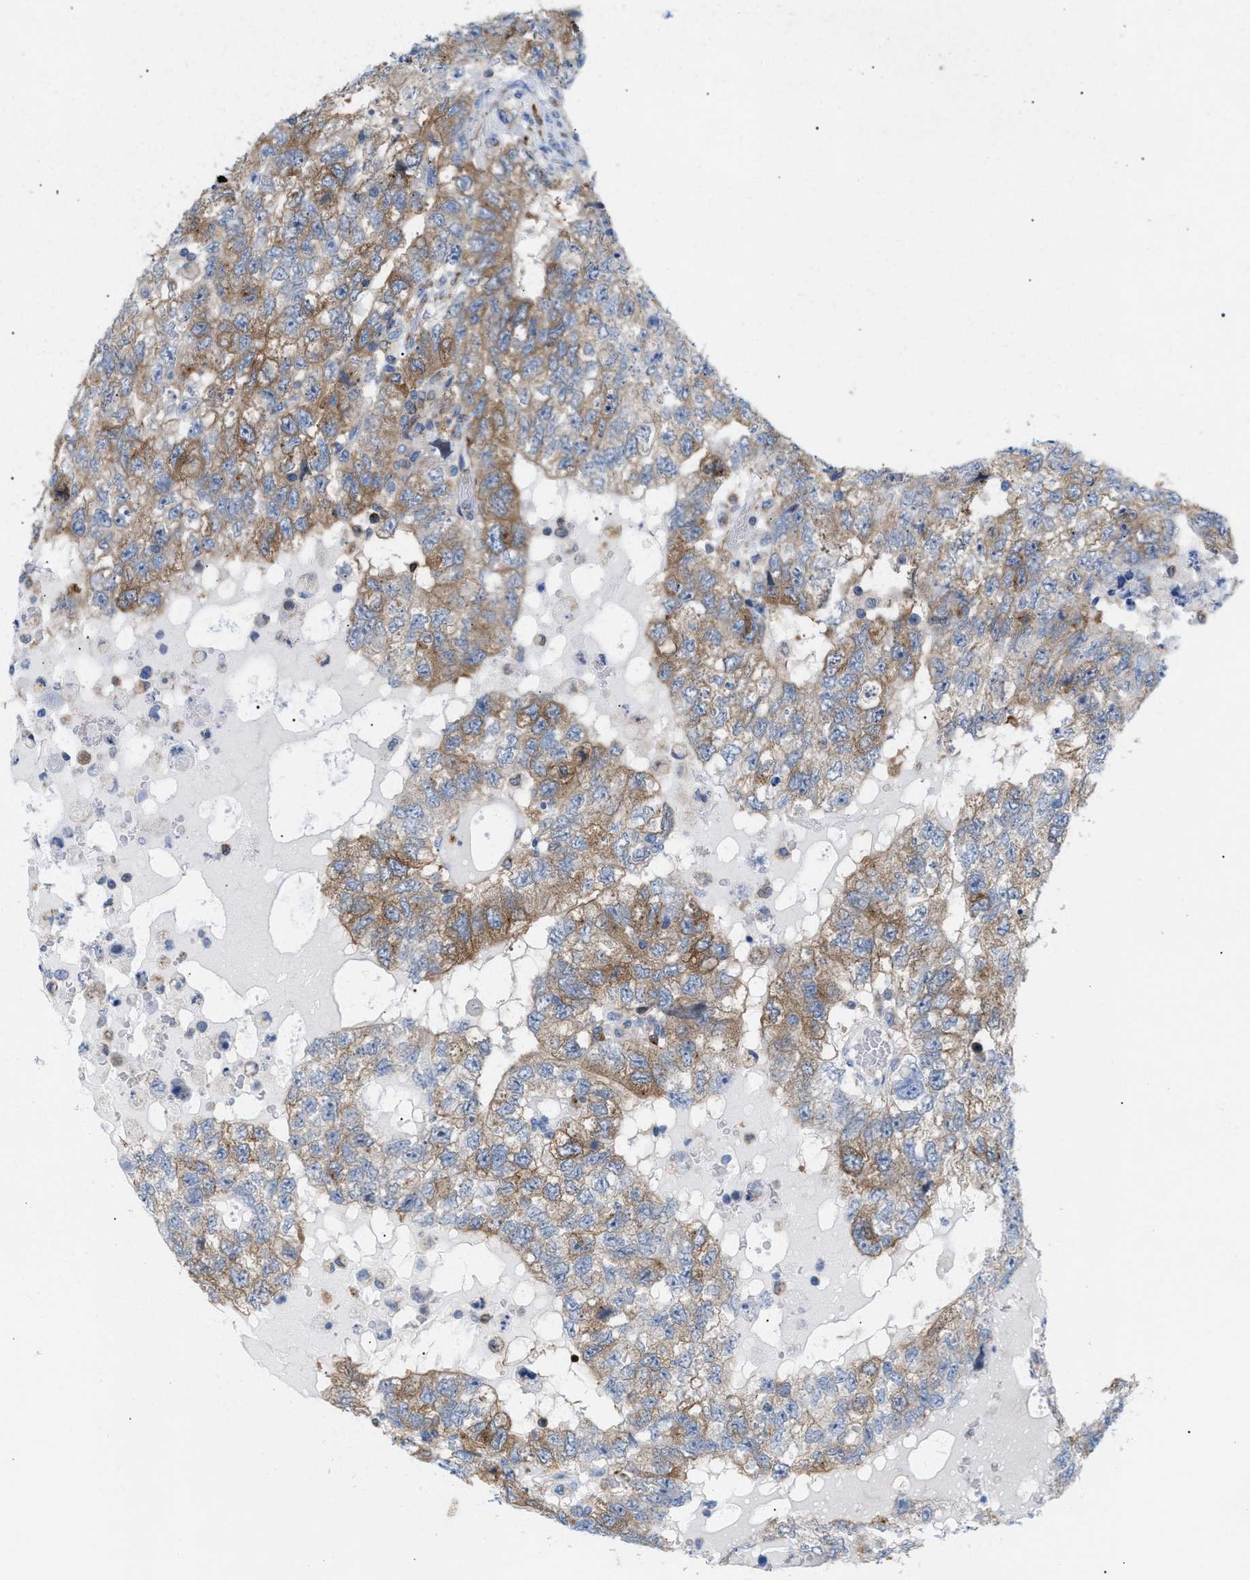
{"staining": {"intensity": "moderate", "quantity": ">75%", "location": "cytoplasmic/membranous"}, "tissue": "testis cancer", "cell_type": "Tumor cells", "image_type": "cancer", "snomed": [{"axis": "morphology", "description": "Carcinoma, Embryonal, NOS"}, {"axis": "topography", "description": "Testis"}], "caption": "About >75% of tumor cells in human testis cancer demonstrate moderate cytoplasmic/membranous protein staining as visualized by brown immunohistochemical staining.", "gene": "TACC3", "patient": {"sex": "male", "age": 36}}